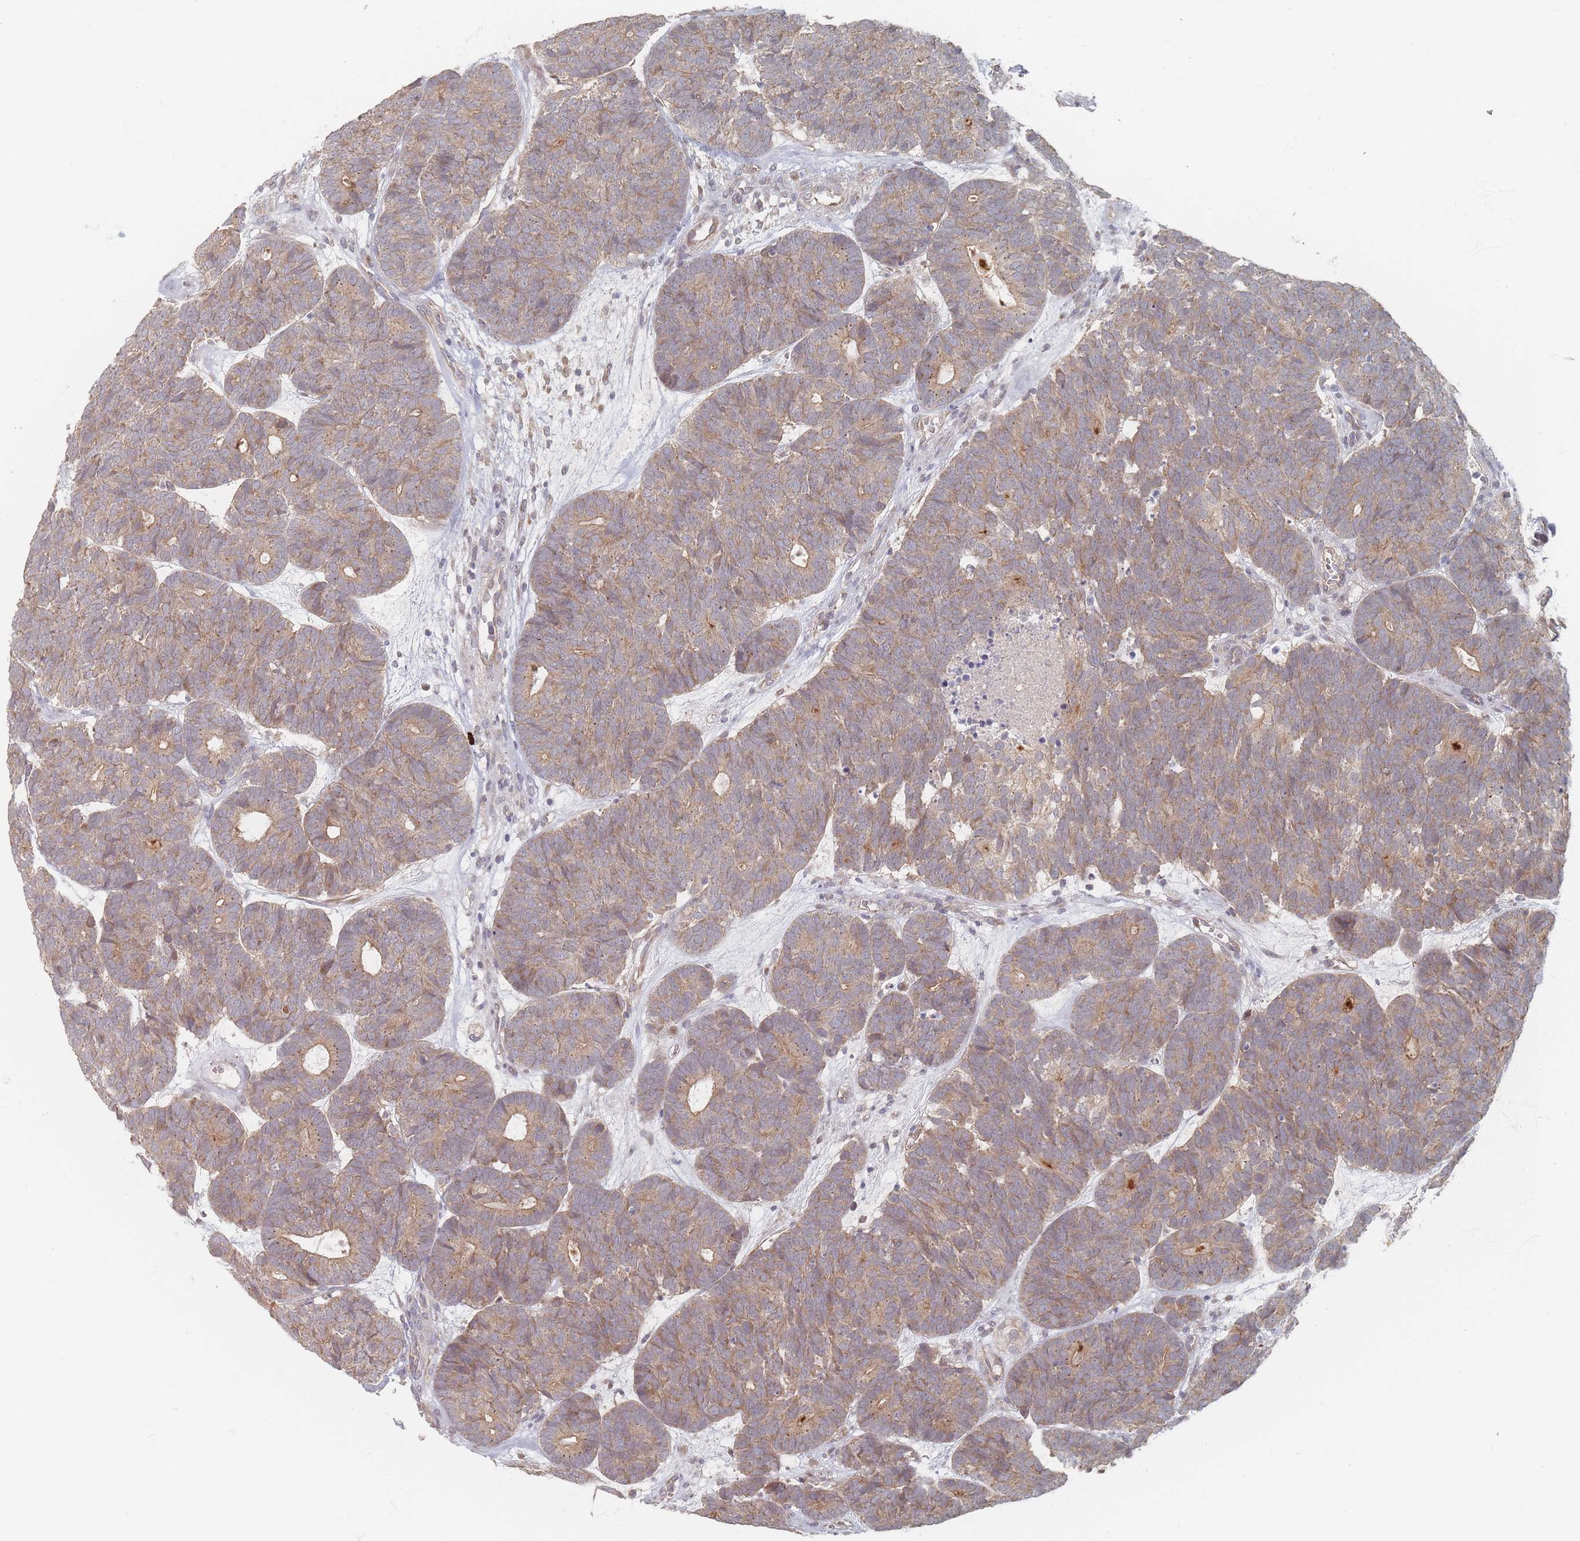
{"staining": {"intensity": "moderate", "quantity": ">75%", "location": "cytoplasmic/membranous"}, "tissue": "head and neck cancer", "cell_type": "Tumor cells", "image_type": "cancer", "snomed": [{"axis": "morphology", "description": "Adenocarcinoma, NOS"}, {"axis": "topography", "description": "Head-Neck"}], "caption": "There is medium levels of moderate cytoplasmic/membranous positivity in tumor cells of head and neck adenocarcinoma, as demonstrated by immunohistochemical staining (brown color).", "gene": "GLE1", "patient": {"sex": "female", "age": 81}}